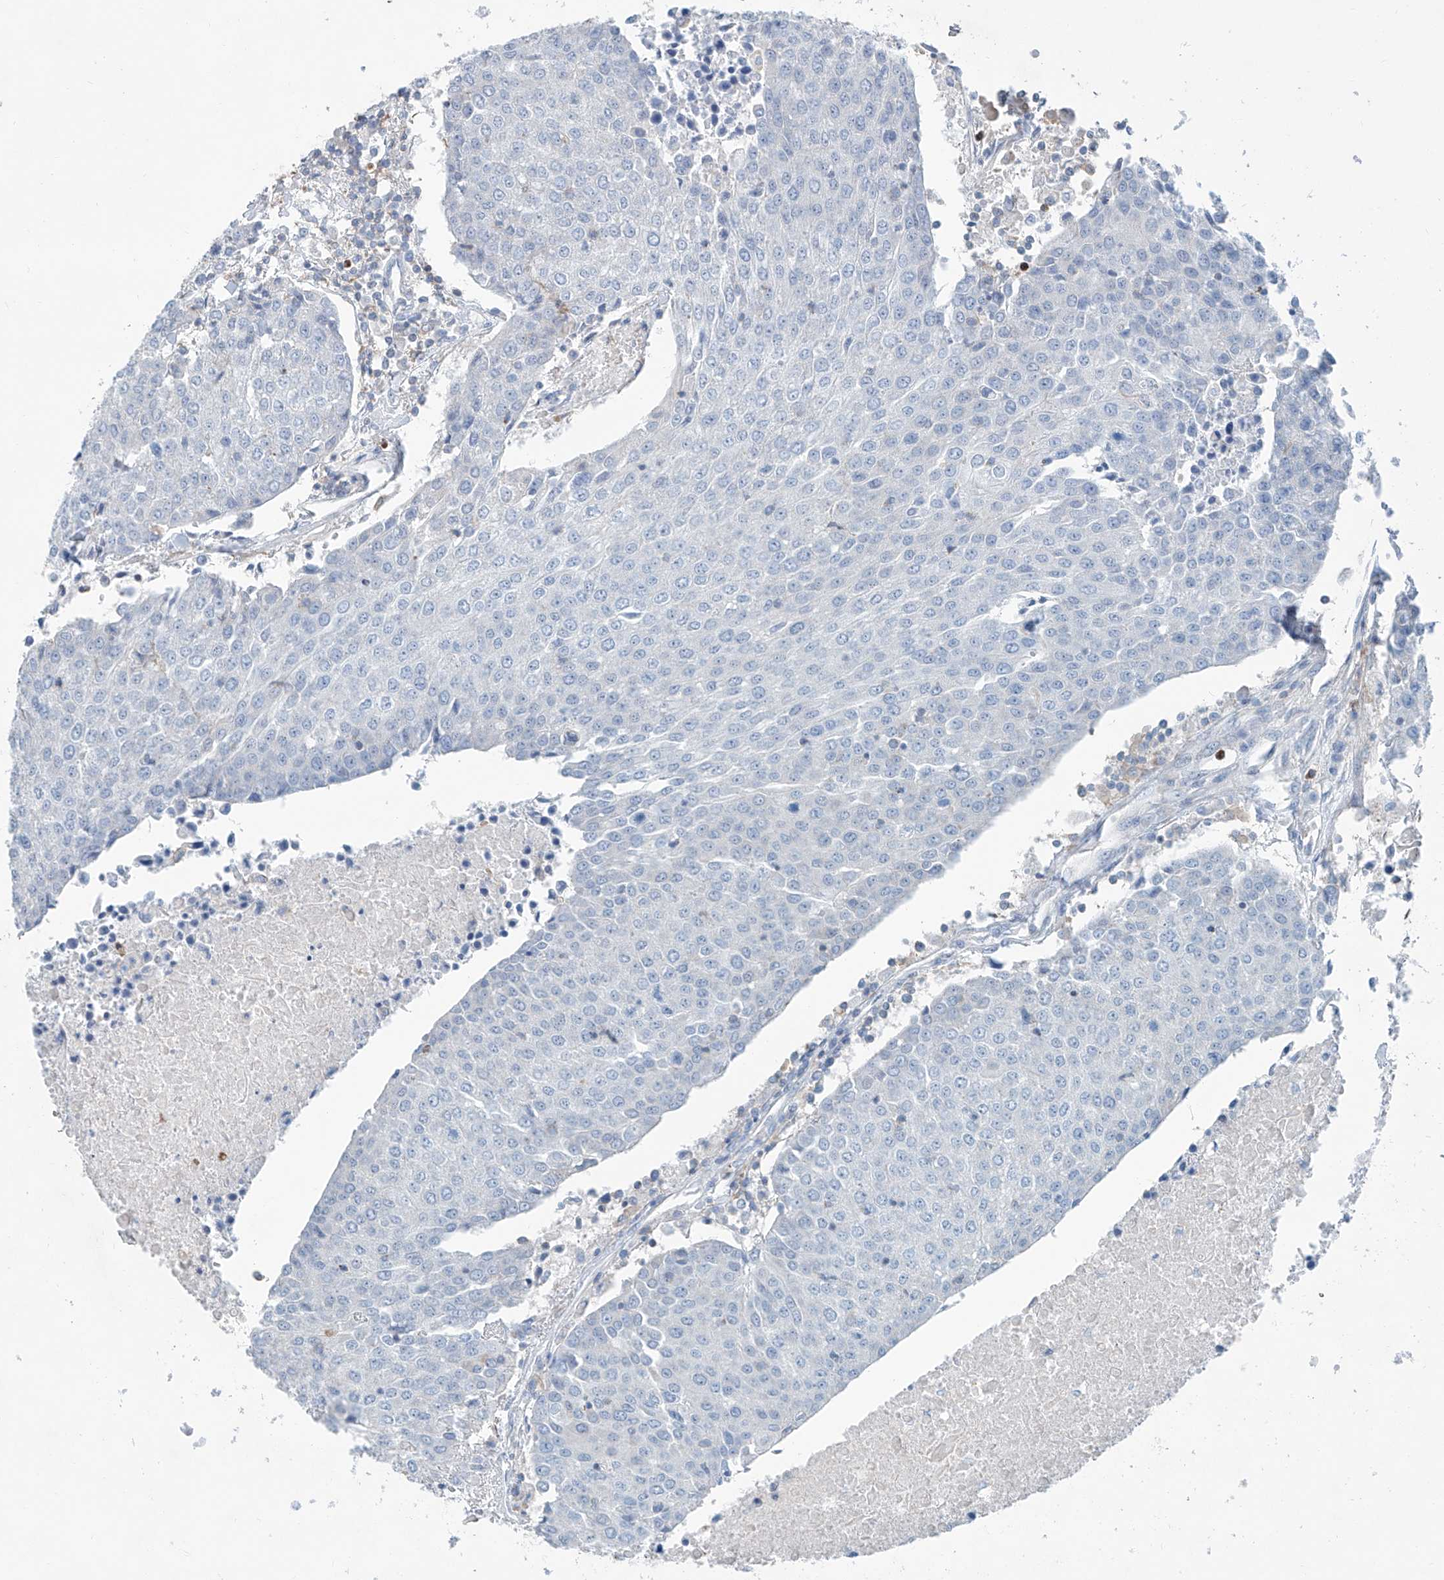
{"staining": {"intensity": "negative", "quantity": "none", "location": "none"}, "tissue": "urothelial cancer", "cell_type": "Tumor cells", "image_type": "cancer", "snomed": [{"axis": "morphology", "description": "Urothelial carcinoma, High grade"}, {"axis": "topography", "description": "Urinary bladder"}], "caption": "Protein analysis of high-grade urothelial carcinoma displays no significant staining in tumor cells. (DAB (3,3'-diaminobenzidine) immunohistochemistry (IHC), high magnification).", "gene": "ANKRD34A", "patient": {"sex": "female", "age": 85}}